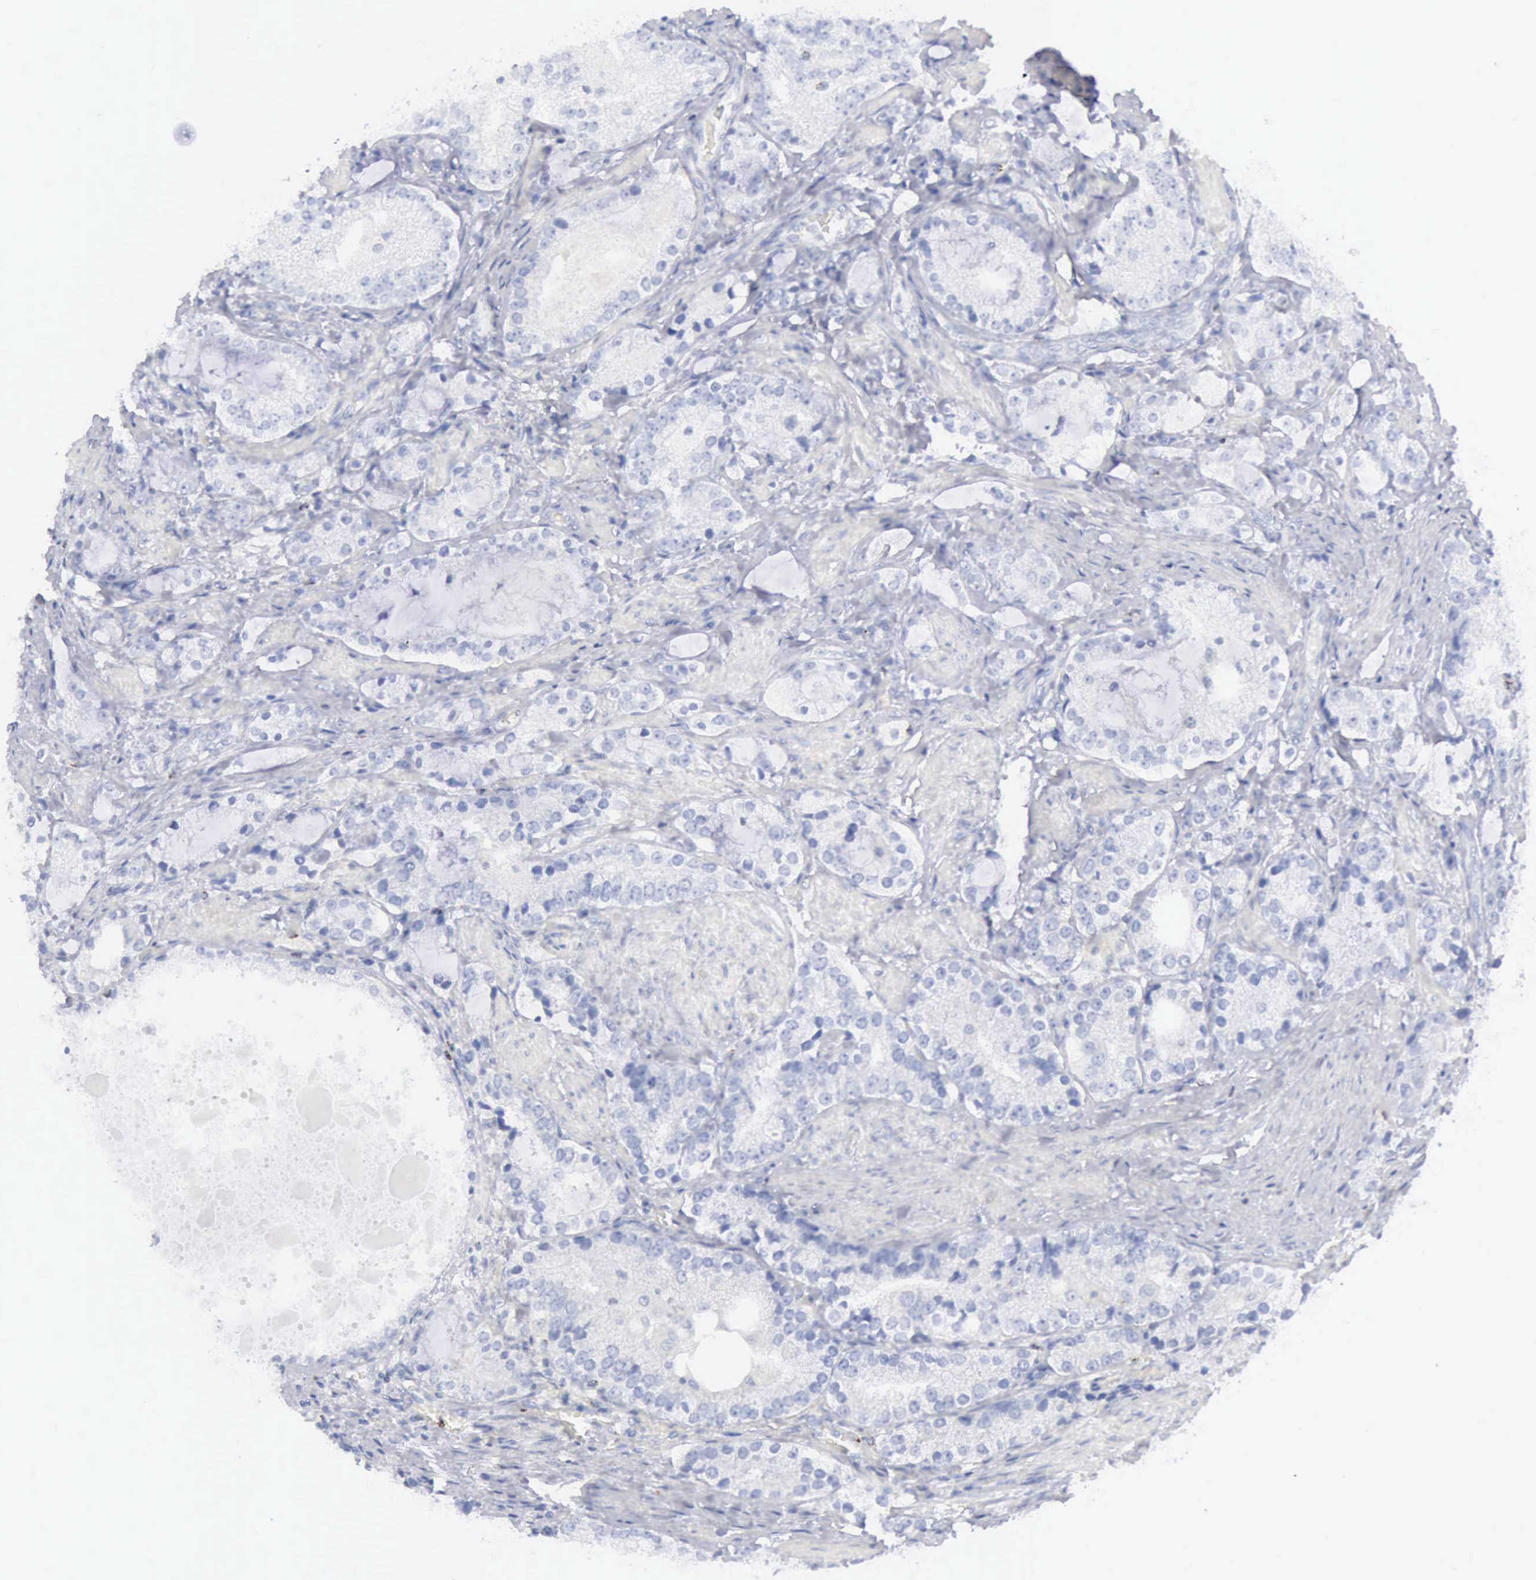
{"staining": {"intensity": "negative", "quantity": "none", "location": "none"}, "tissue": "prostate cancer", "cell_type": "Tumor cells", "image_type": "cancer", "snomed": [{"axis": "morphology", "description": "Adenocarcinoma, High grade"}, {"axis": "topography", "description": "Prostate"}], "caption": "Prostate high-grade adenocarcinoma was stained to show a protein in brown. There is no significant expression in tumor cells.", "gene": "GZMB", "patient": {"sex": "male", "age": 63}}